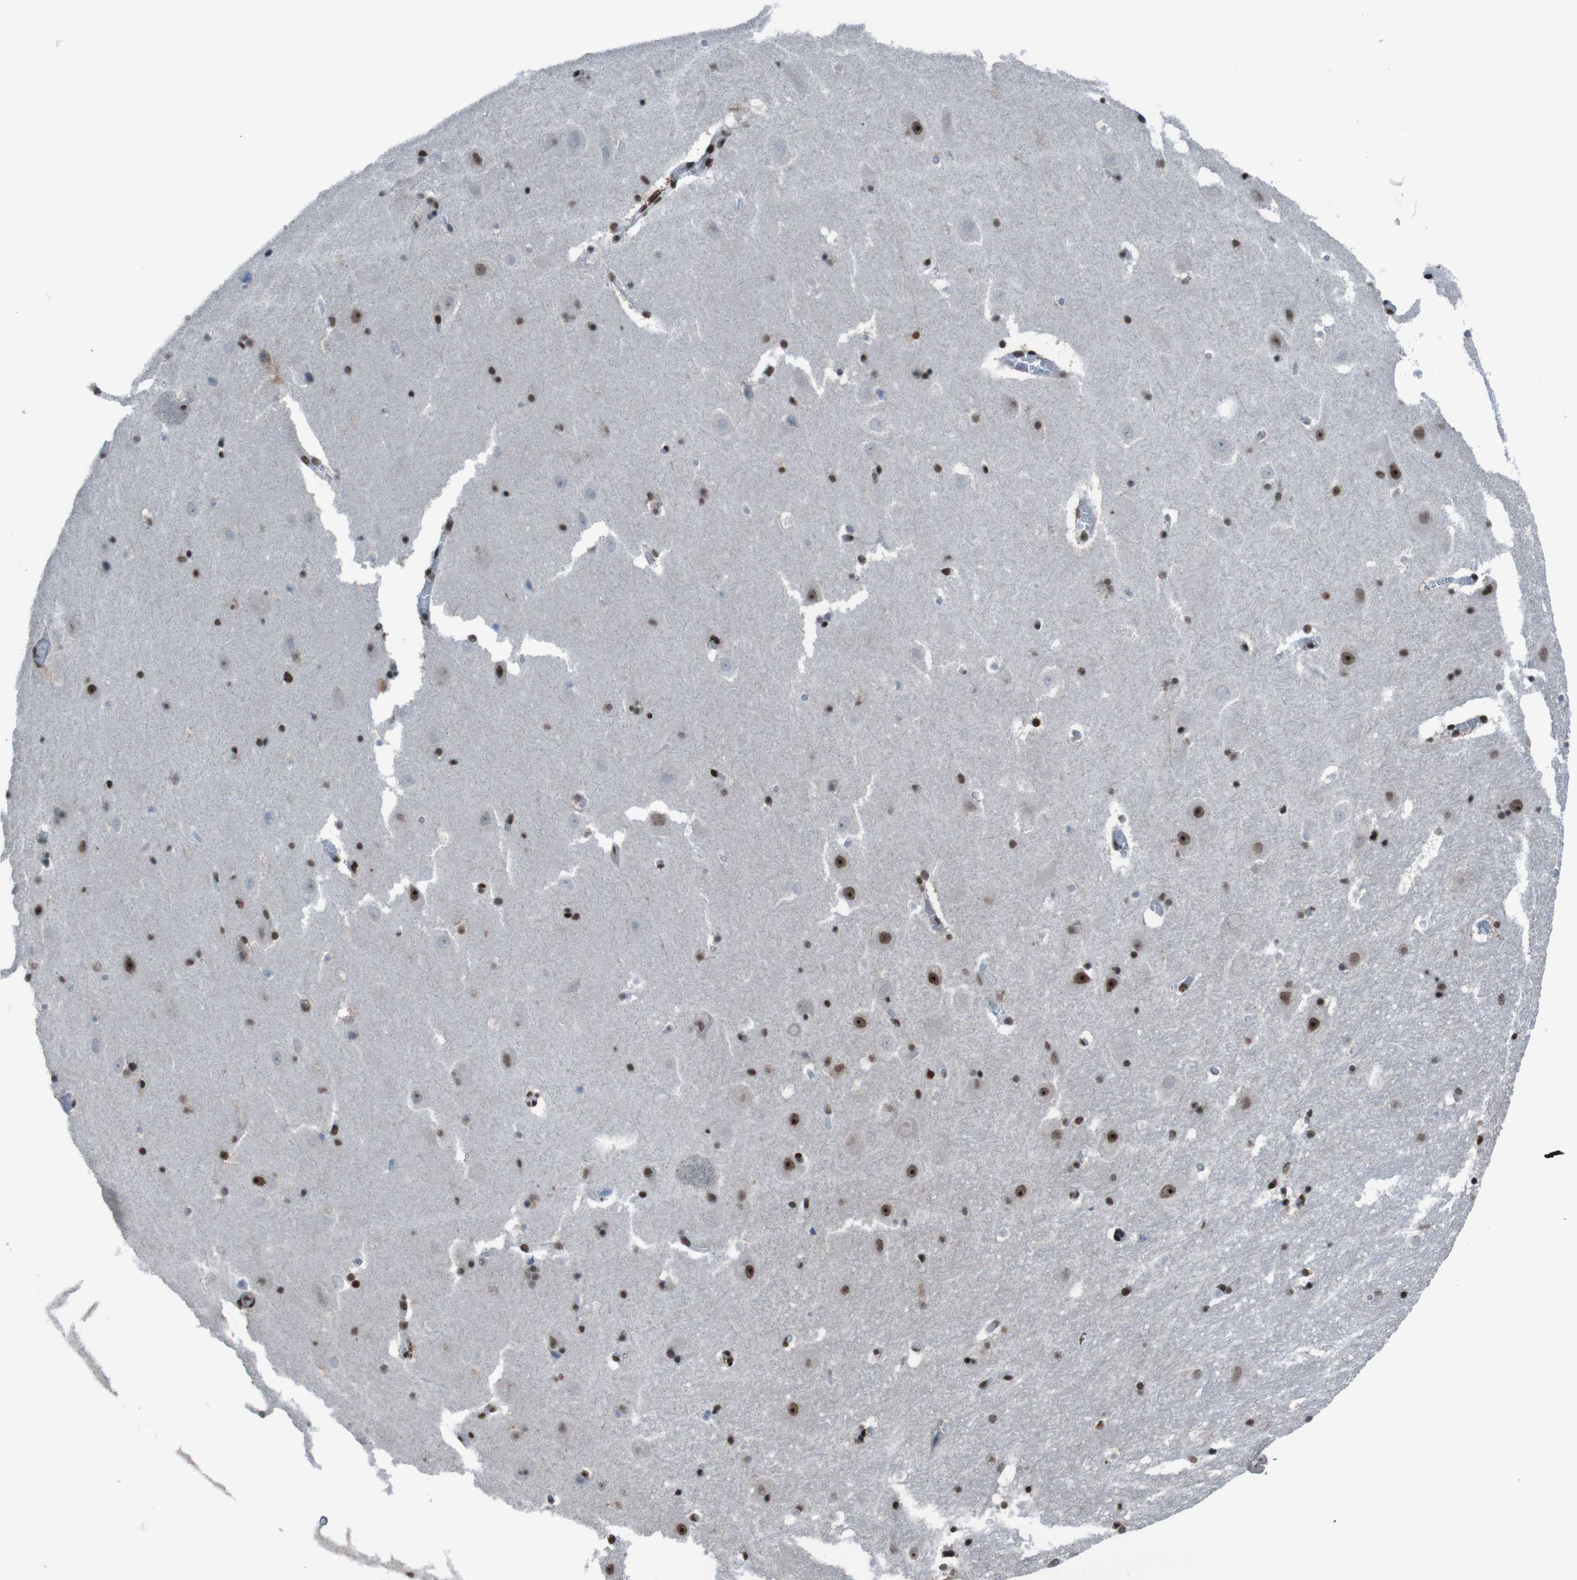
{"staining": {"intensity": "strong", "quantity": ">75%", "location": "nuclear"}, "tissue": "hippocampus", "cell_type": "Glial cells", "image_type": "normal", "snomed": [{"axis": "morphology", "description": "Normal tissue, NOS"}, {"axis": "topography", "description": "Hippocampus"}], "caption": "Protein staining of normal hippocampus exhibits strong nuclear expression in approximately >75% of glial cells.", "gene": "PHF2", "patient": {"sex": "male", "age": 45}}